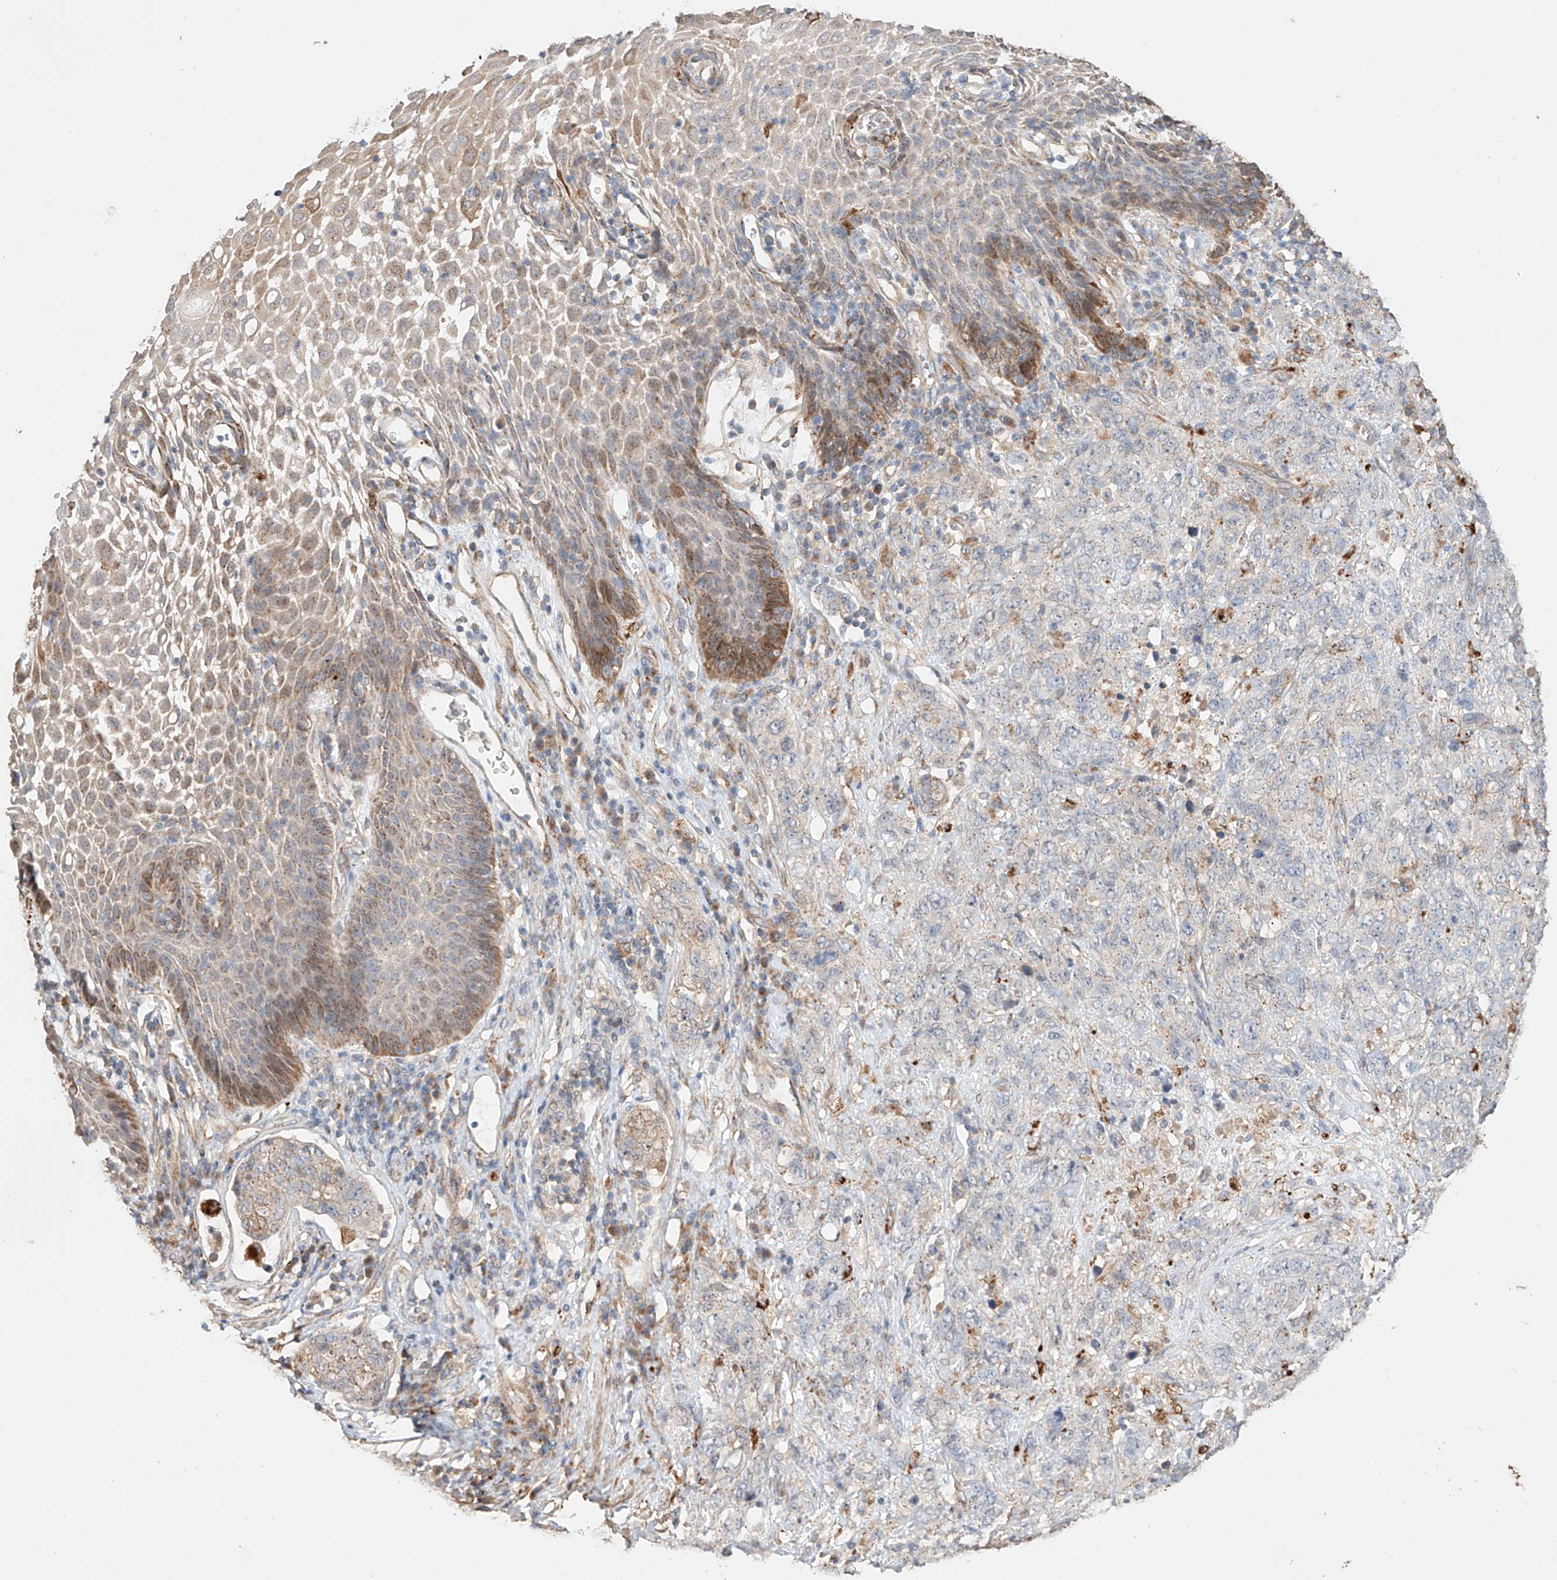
{"staining": {"intensity": "negative", "quantity": "none", "location": "none"}, "tissue": "stomach cancer", "cell_type": "Tumor cells", "image_type": "cancer", "snomed": [{"axis": "morphology", "description": "Adenocarcinoma, NOS"}, {"axis": "topography", "description": "Stomach"}], "caption": "Stomach cancer (adenocarcinoma) stained for a protein using immunohistochemistry (IHC) shows no staining tumor cells.", "gene": "MOSPD1", "patient": {"sex": "male", "age": 48}}